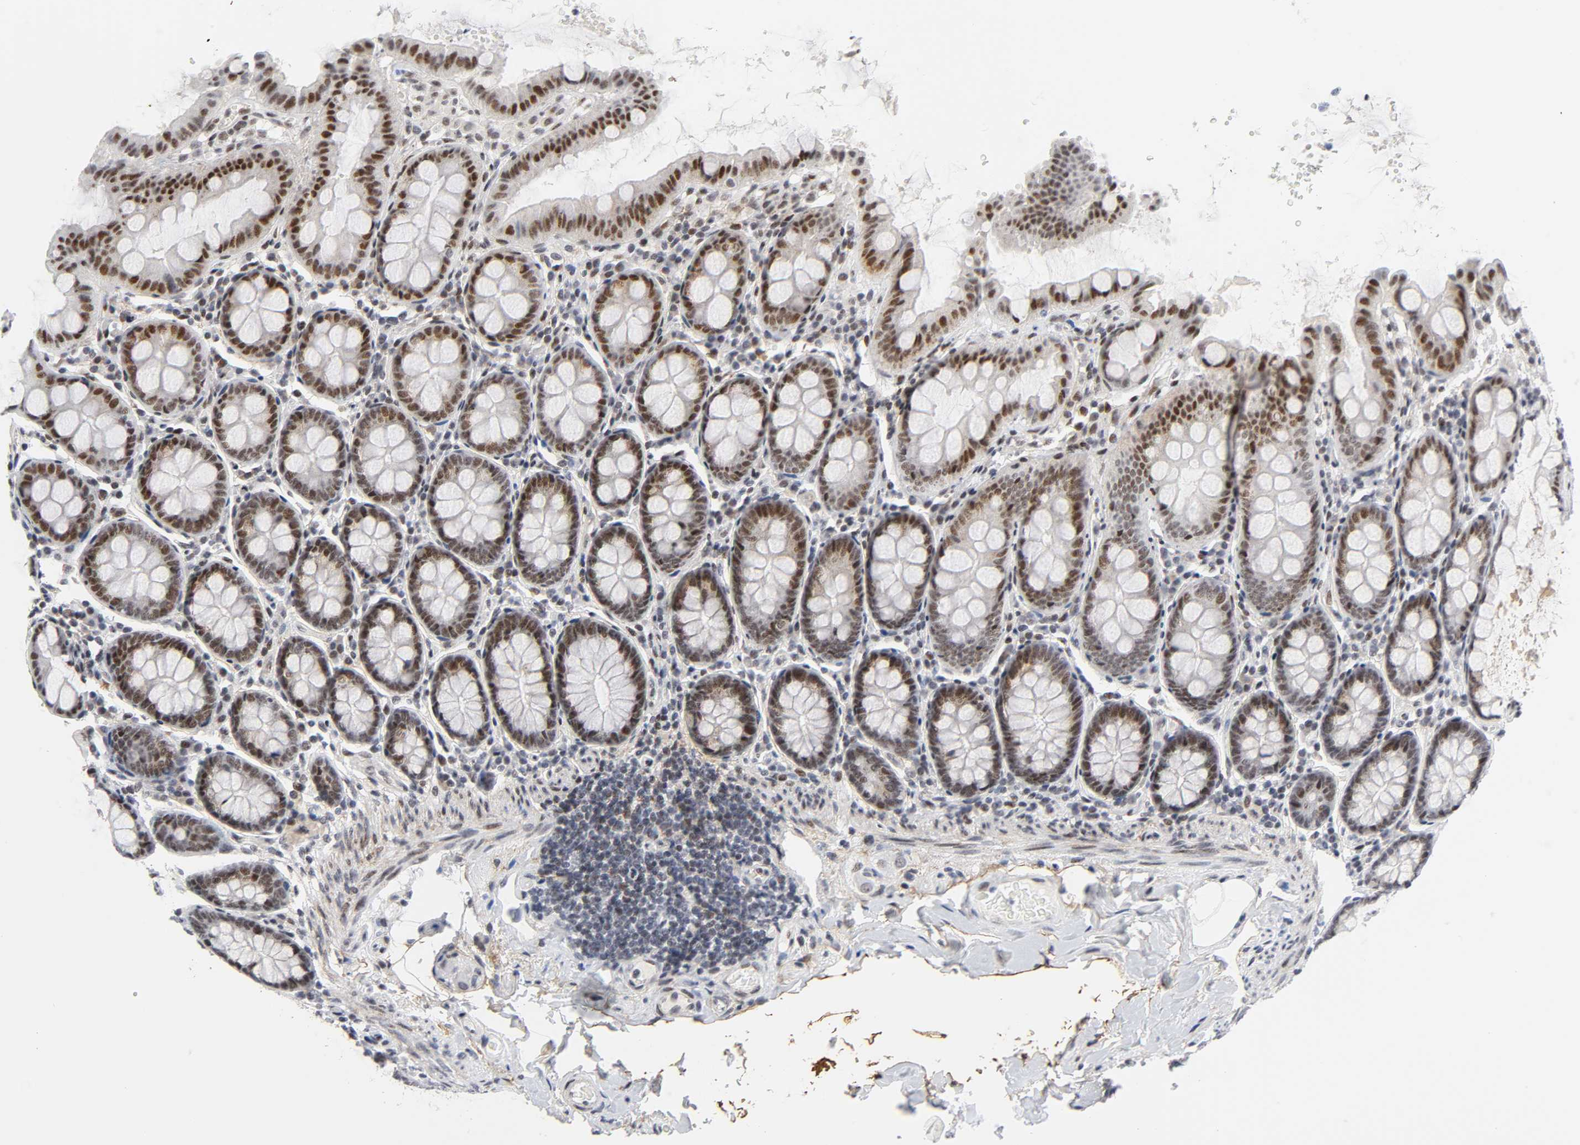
{"staining": {"intensity": "weak", "quantity": ">75%", "location": "nuclear"}, "tissue": "colon", "cell_type": "Endothelial cells", "image_type": "normal", "snomed": [{"axis": "morphology", "description": "Normal tissue, NOS"}, {"axis": "topography", "description": "Colon"}], "caption": "High-magnification brightfield microscopy of unremarkable colon stained with DAB (3,3'-diaminobenzidine) (brown) and counterstained with hematoxylin (blue). endothelial cells exhibit weak nuclear positivity is present in approximately>75% of cells.", "gene": "DIDO1", "patient": {"sex": "female", "age": 61}}